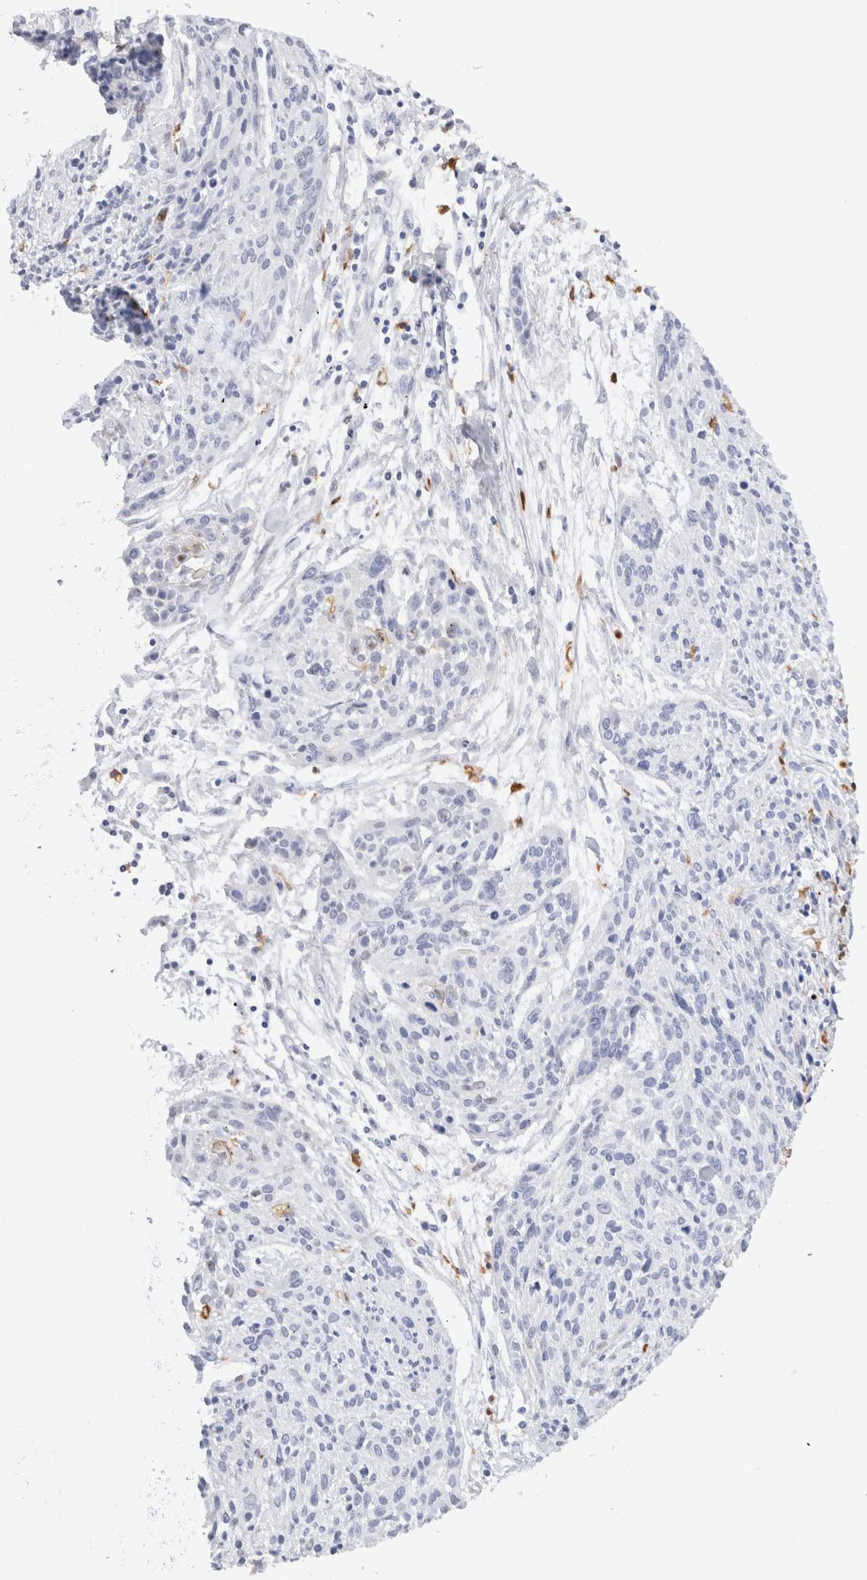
{"staining": {"intensity": "negative", "quantity": "none", "location": "none"}, "tissue": "cervical cancer", "cell_type": "Tumor cells", "image_type": "cancer", "snomed": [{"axis": "morphology", "description": "Squamous cell carcinoma, NOS"}, {"axis": "topography", "description": "Cervix"}], "caption": "DAB (3,3'-diaminobenzidine) immunohistochemical staining of human squamous cell carcinoma (cervical) shows no significant staining in tumor cells.", "gene": "SLC10A5", "patient": {"sex": "female", "age": 51}}